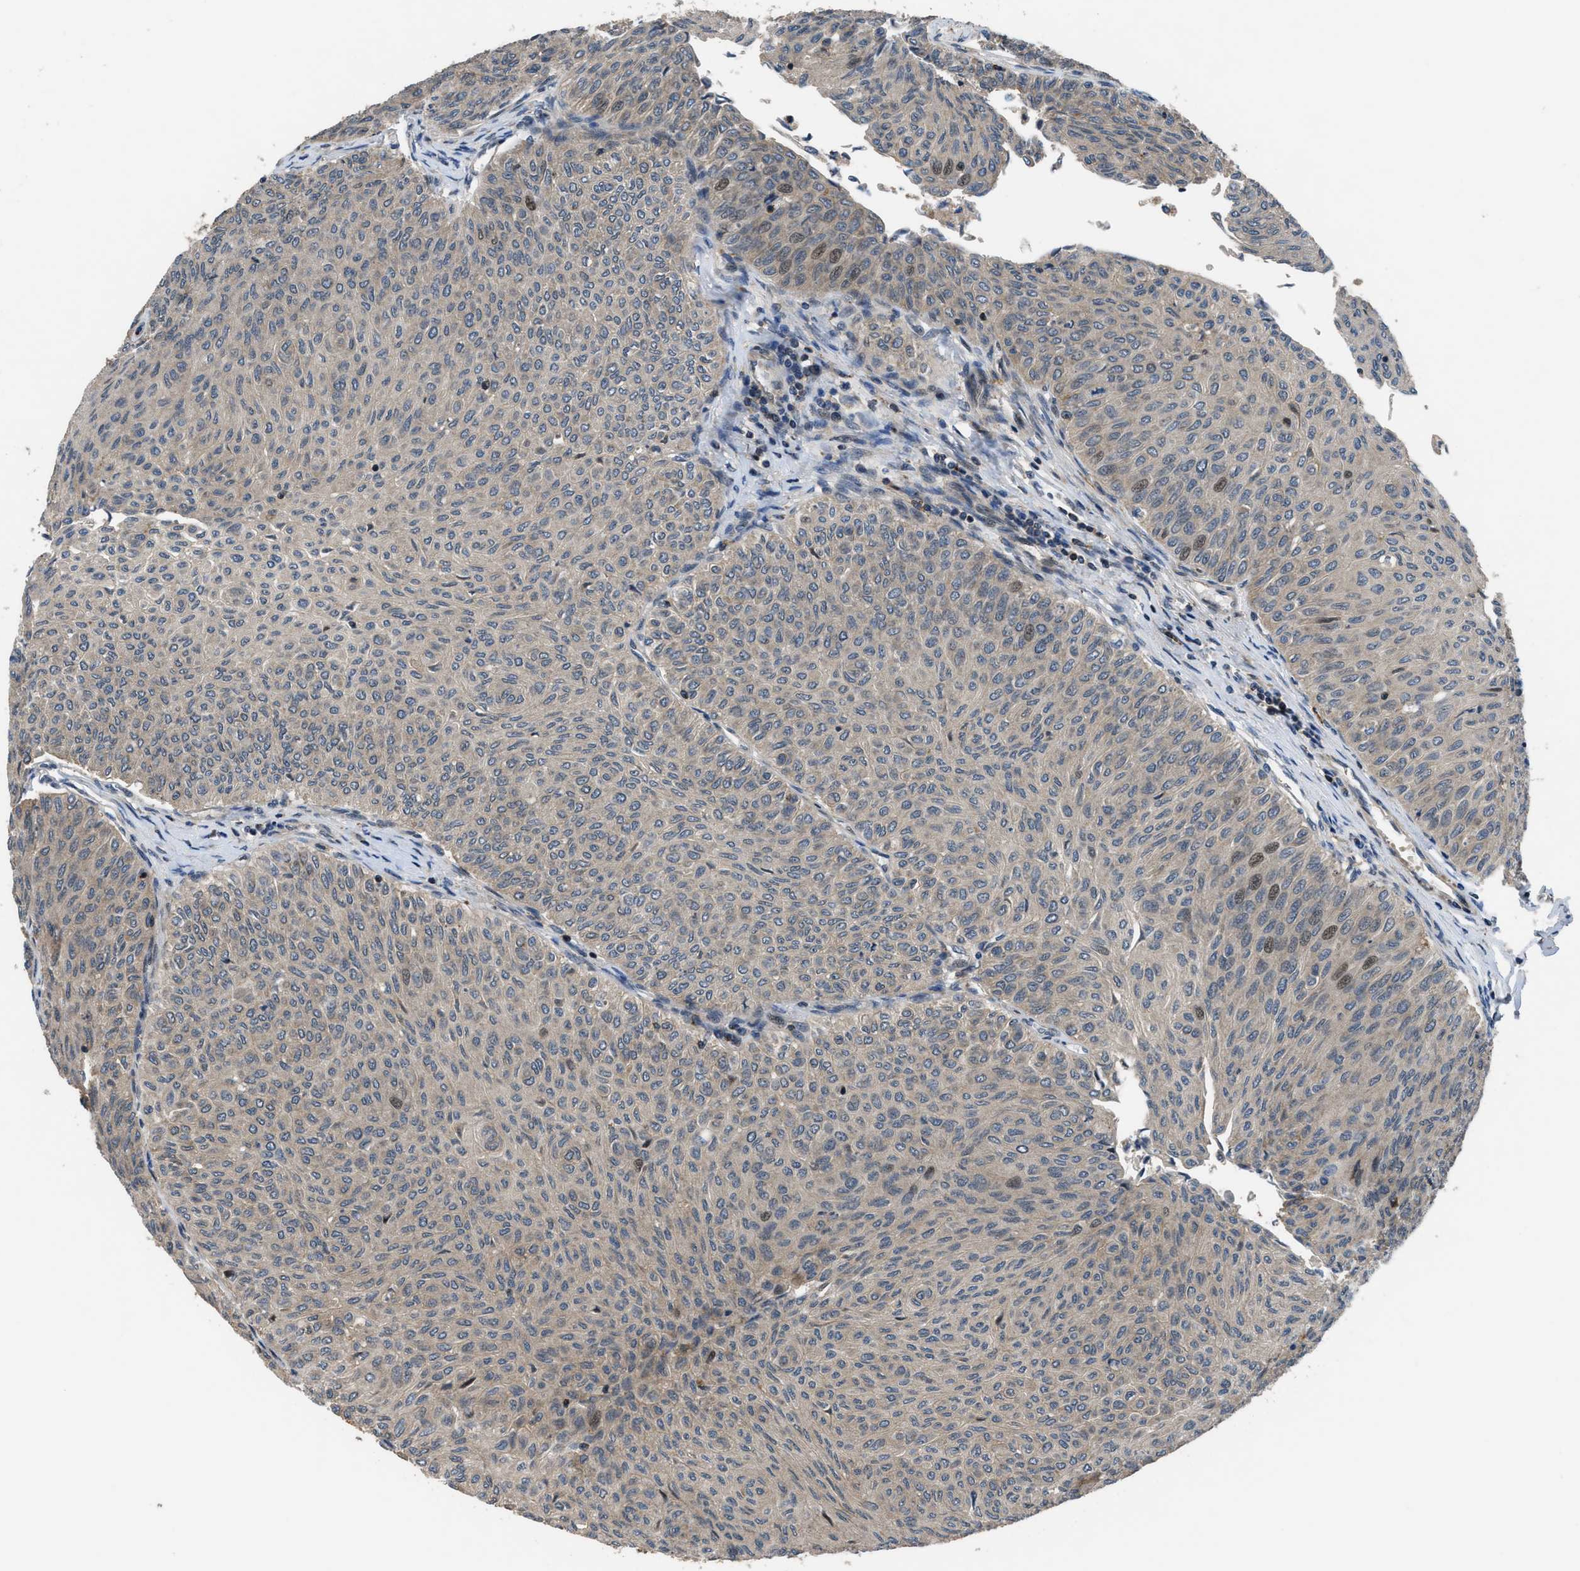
{"staining": {"intensity": "weak", "quantity": "25%-75%", "location": "cytoplasmic/membranous,nuclear"}, "tissue": "urothelial cancer", "cell_type": "Tumor cells", "image_type": "cancer", "snomed": [{"axis": "morphology", "description": "Urothelial carcinoma, Low grade"}, {"axis": "topography", "description": "Urinary bladder"}], "caption": "Immunohistochemistry (IHC) (DAB) staining of urothelial cancer shows weak cytoplasmic/membranous and nuclear protein staining in about 25%-75% of tumor cells.", "gene": "CTBS", "patient": {"sex": "male", "age": 78}}